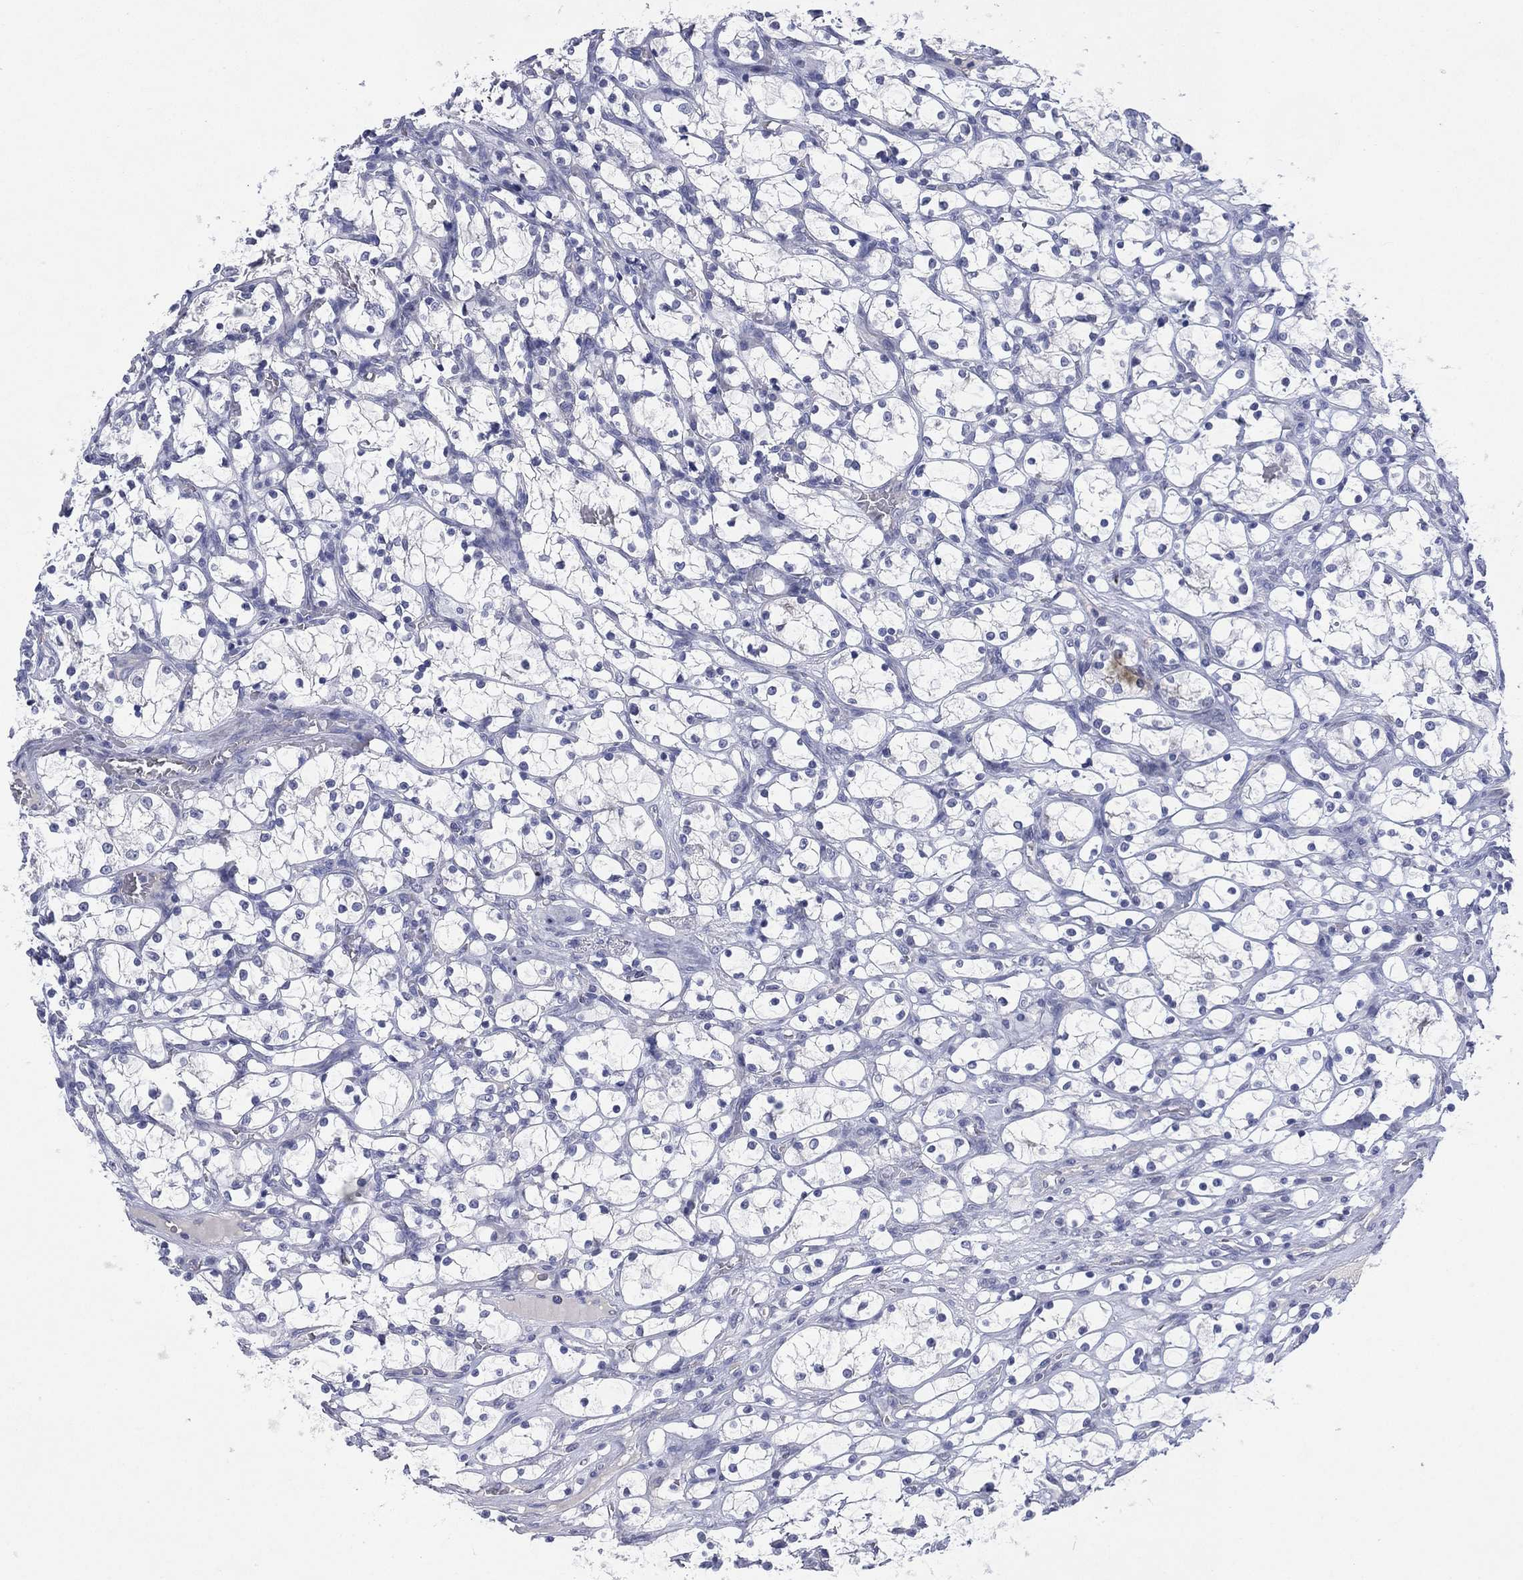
{"staining": {"intensity": "negative", "quantity": "none", "location": "none"}, "tissue": "renal cancer", "cell_type": "Tumor cells", "image_type": "cancer", "snomed": [{"axis": "morphology", "description": "Adenocarcinoma, NOS"}, {"axis": "topography", "description": "Kidney"}], "caption": "There is no significant expression in tumor cells of renal cancer. (DAB (3,3'-diaminobenzidine) IHC with hematoxylin counter stain).", "gene": "KRT35", "patient": {"sex": "female", "age": 69}}